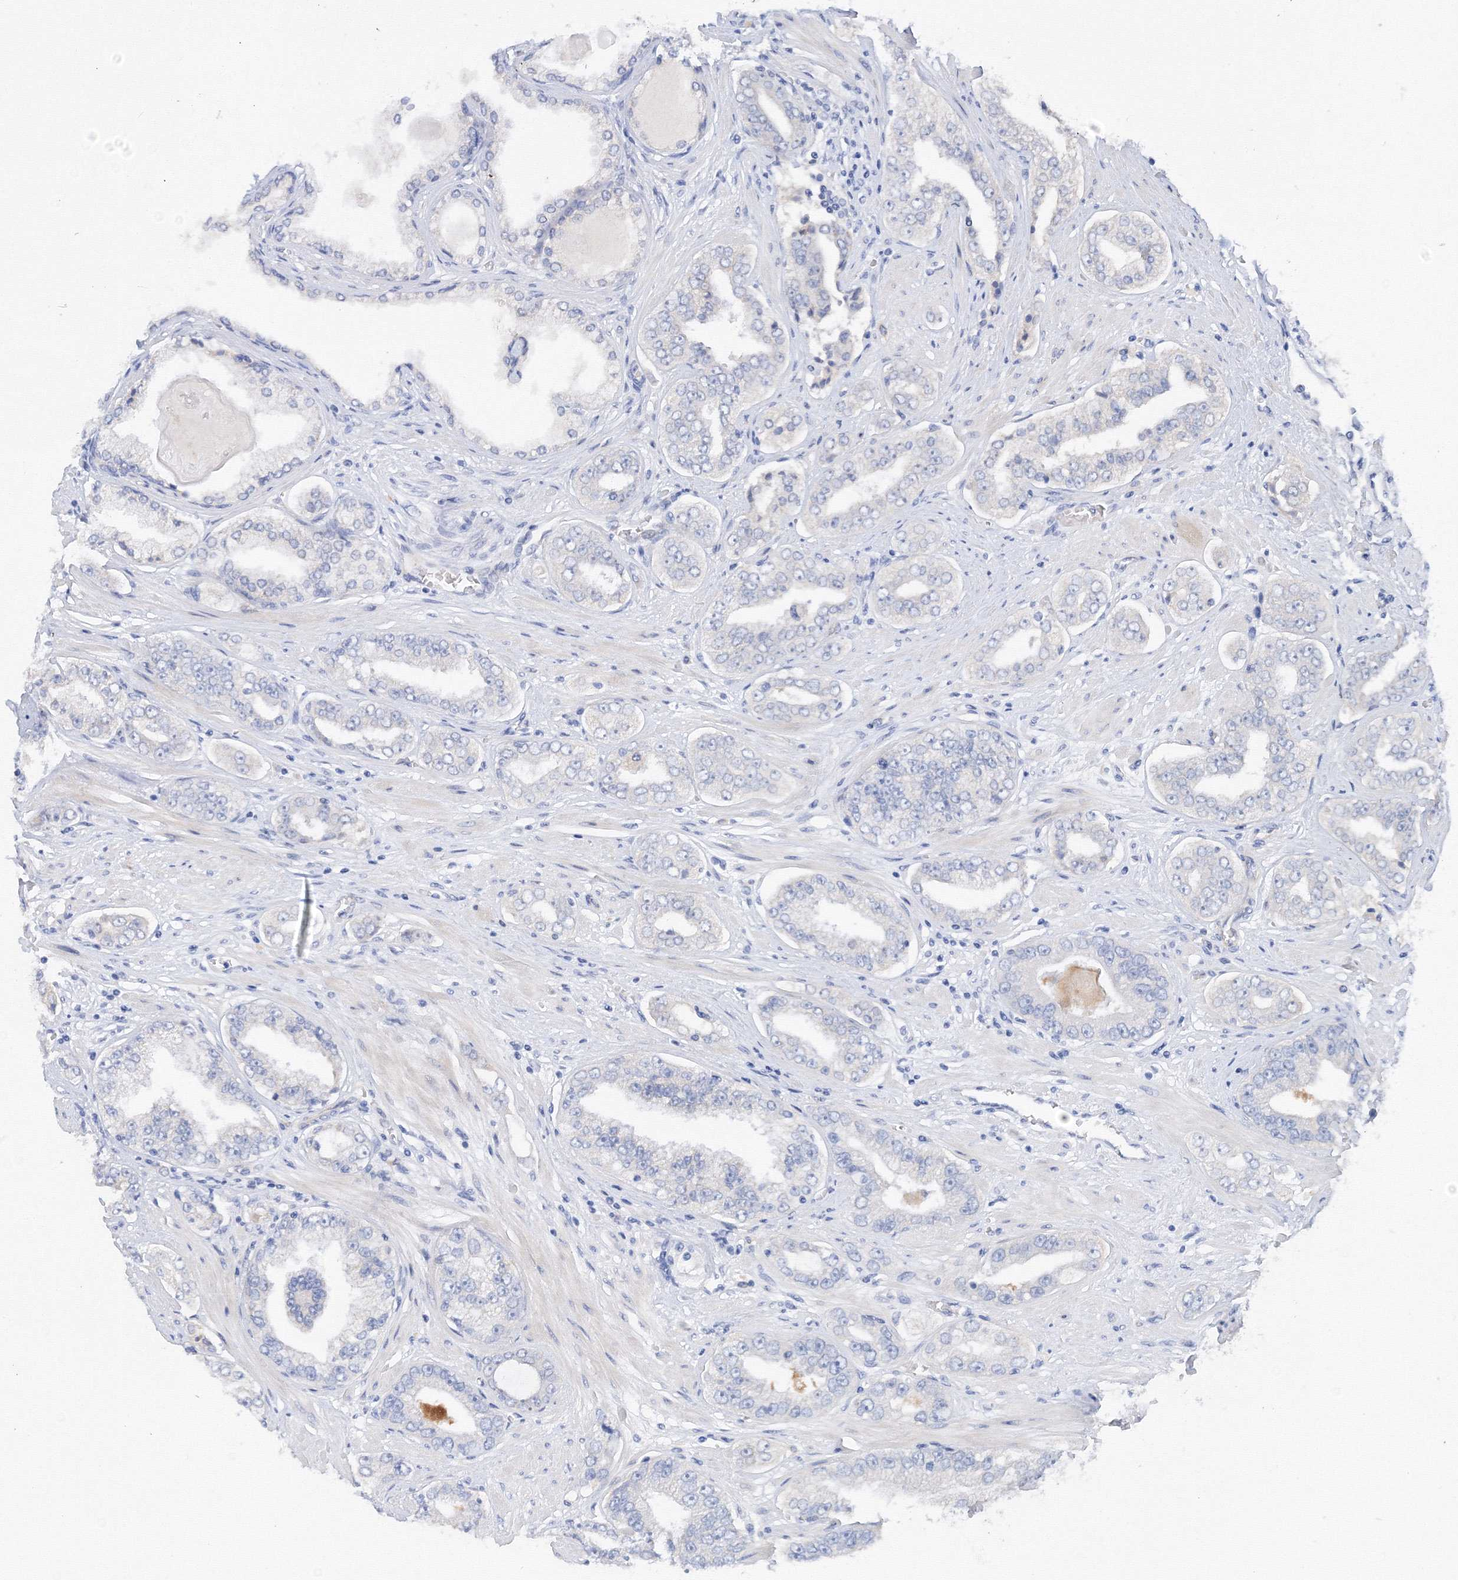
{"staining": {"intensity": "negative", "quantity": "none", "location": "none"}, "tissue": "prostate cancer", "cell_type": "Tumor cells", "image_type": "cancer", "snomed": [{"axis": "morphology", "description": "Adenocarcinoma, High grade"}, {"axis": "topography", "description": "Prostate"}], "caption": "Immunohistochemistry photomicrograph of prostate cancer (adenocarcinoma (high-grade)) stained for a protein (brown), which shows no staining in tumor cells. Nuclei are stained in blue.", "gene": "TAMM41", "patient": {"sex": "male", "age": 71}}